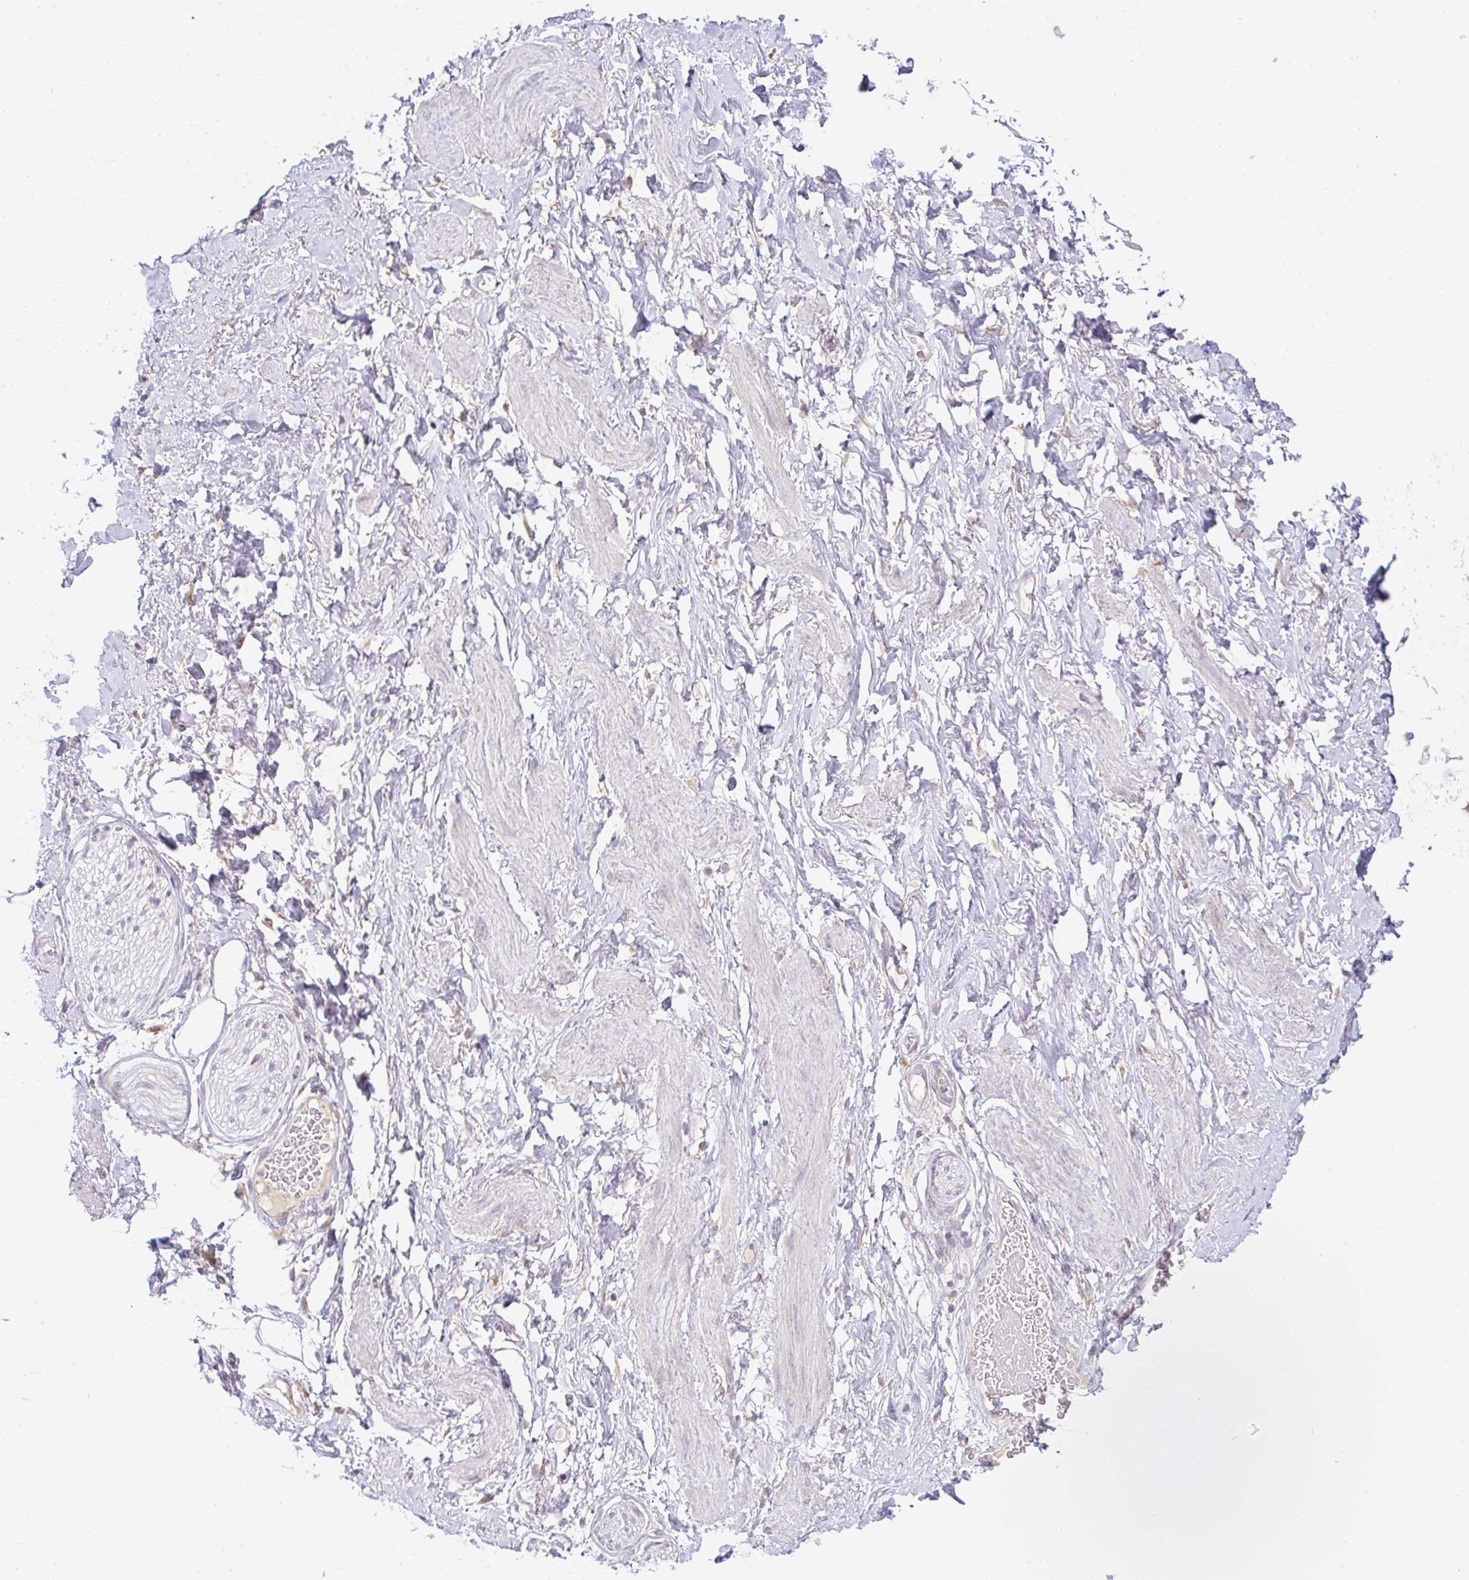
{"staining": {"intensity": "negative", "quantity": "none", "location": "none"}, "tissue": "adipose tissue", "cell_type": "Adipocytes", "image_type": "normal", "snomed": [{"axis": "morphology", "description": "Normal tissue, NOS"}, {"axis": "topography", "description": "Vagina"}, {"axis": "topography", "description": "Peripheral nerve tissue"}], "caption": "The IHC image has no significant staining in adipocytes of adipose tissue.", "gene": "DERL2", "patient": {"sex": "female", "age": 71}}